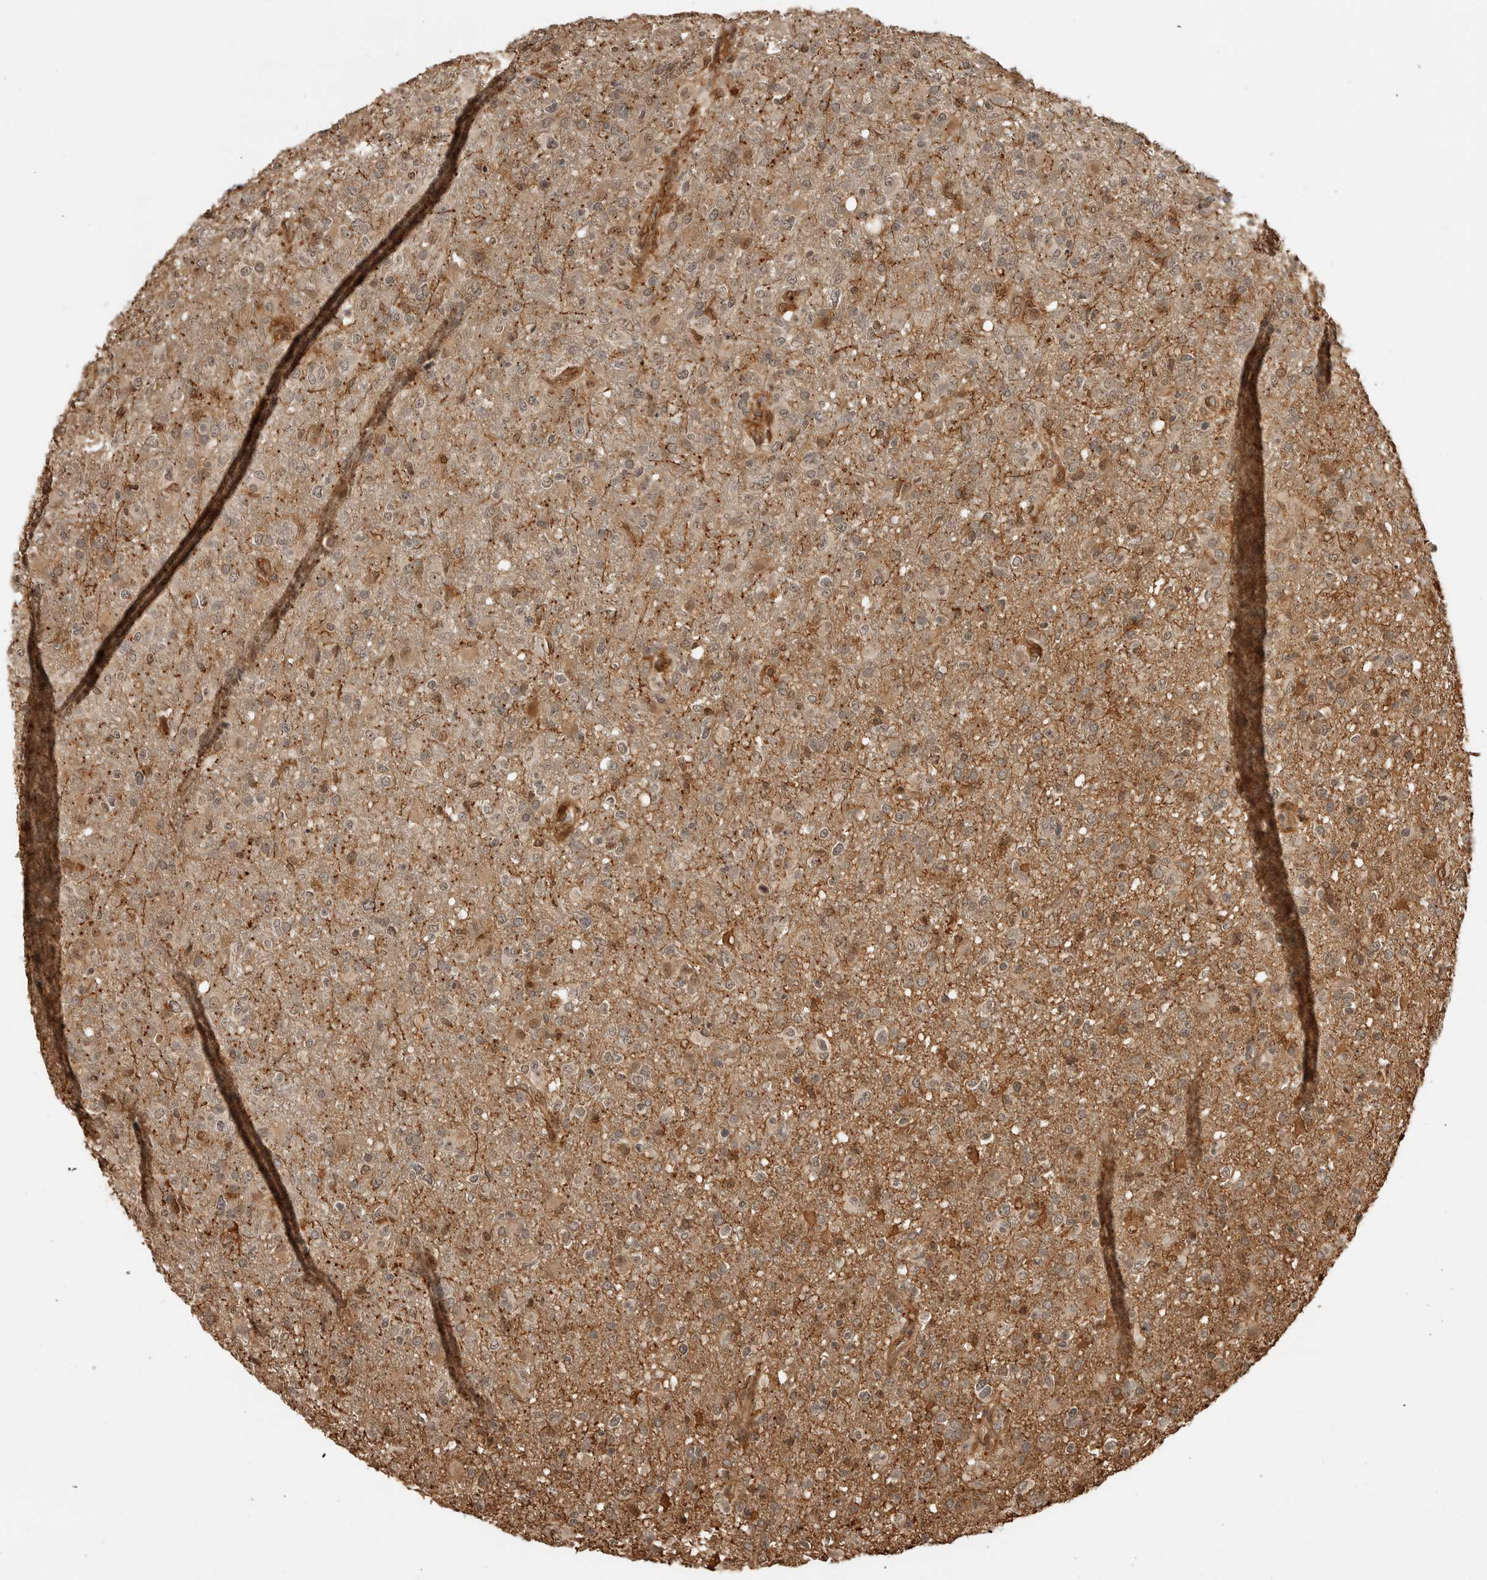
{"staining": {"intensity": "moderate", "quantity": "<25%", "location": "cytoplasmic/membranous,nuclear"}, "tissue": "glioma", "cell_type": "Tumor cells", "image_type": "cancer", "snomed": [{"axis": "morphology", "description": "Glioma, malignant, High grade"}, {"axis": "topography", "description": "Brain"}], "caption": "Malignant glioma (high-grade) was stained to show a protein in brown. There is low levels of moderate cytoplasmic/membranous and nuclear positivity in approximately <25% of tumor cells.", "gene": "BMP2K", "patient": {"sex": "female", "age": 57}}